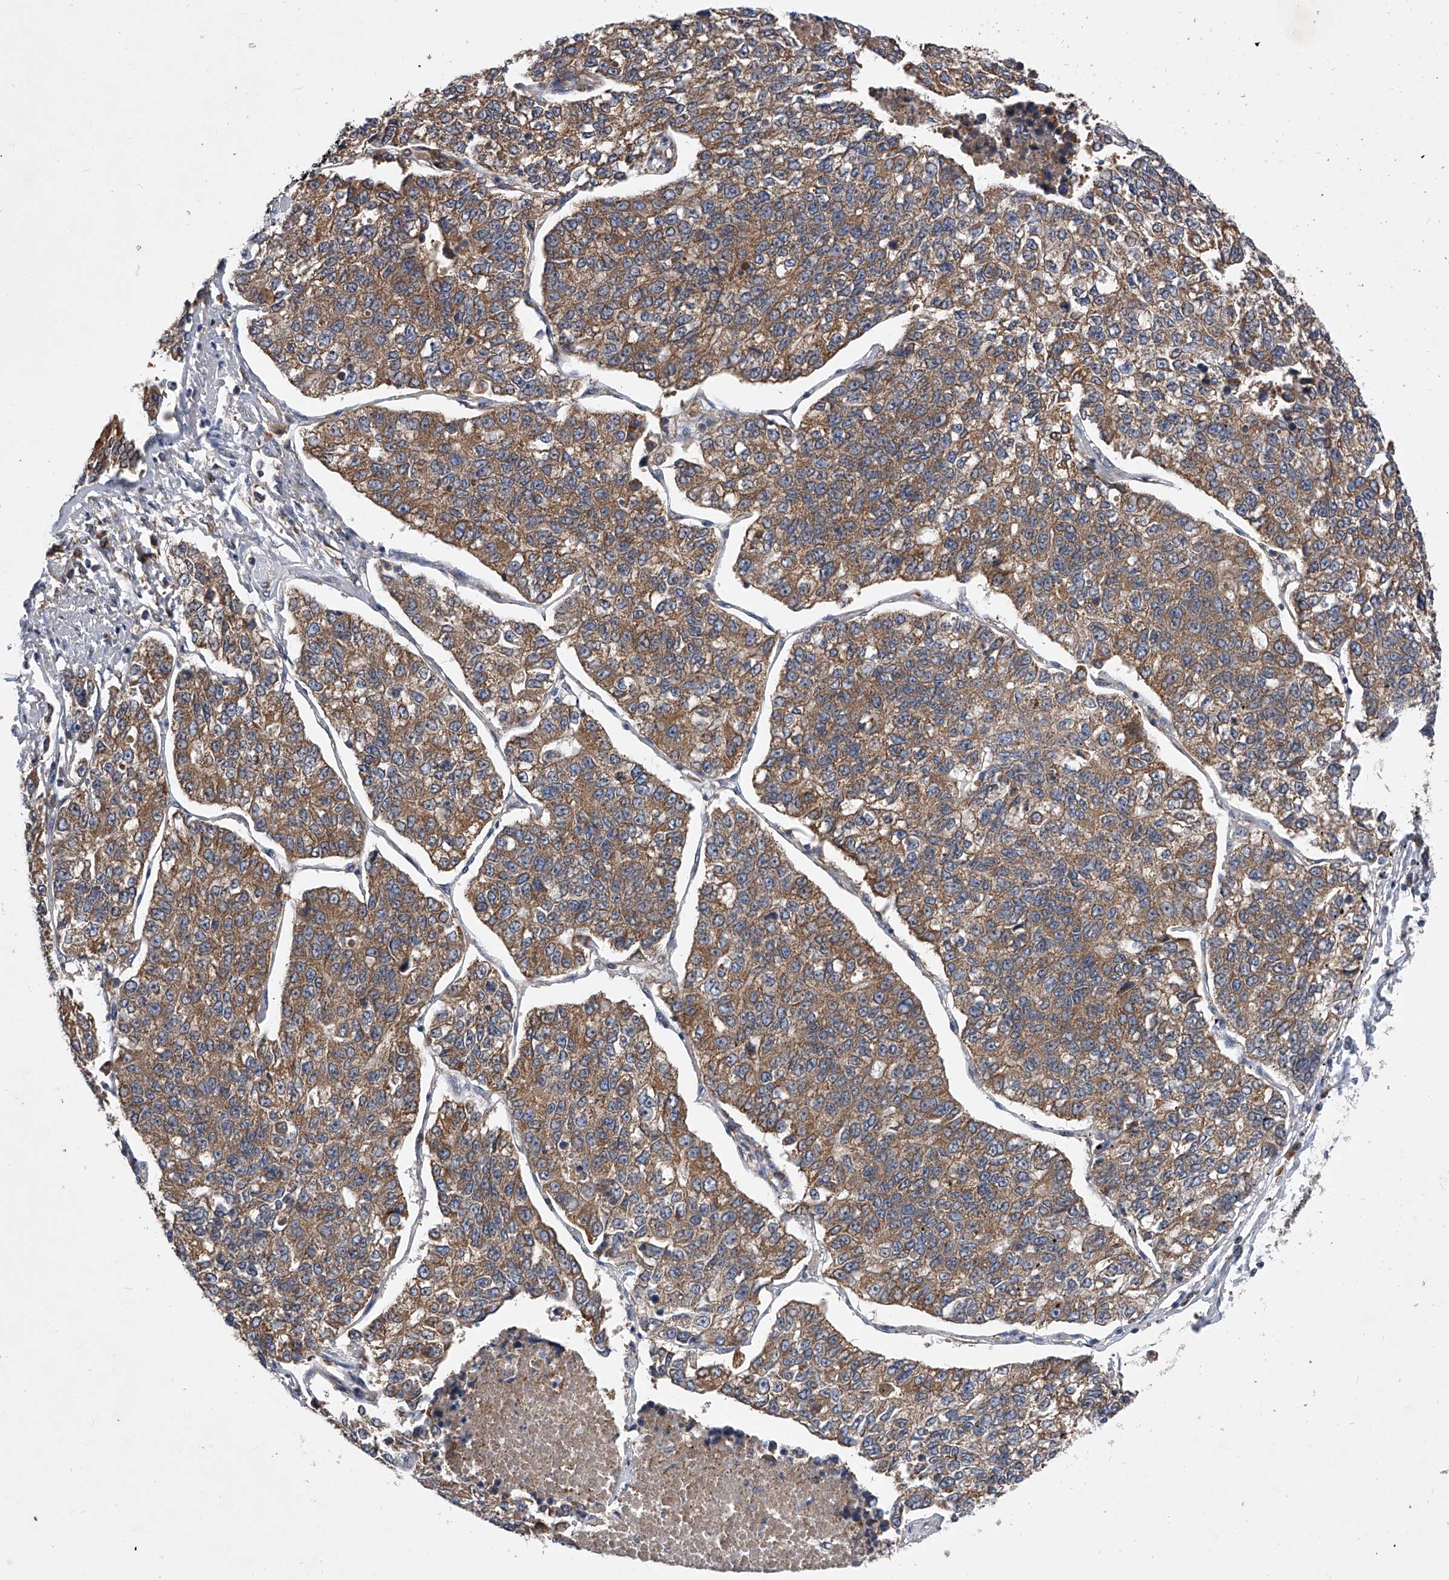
{"staining": {"intensity": "moderate", "quantity": ">75%", "location": "cytoplasmic/membranous"}, "tissue": "lung cancer", "cell_type": "Tumor cells", "image_type": "cancer", "snomed": [{"axis": "morphology", "description": "Adenocarcinoma, NOS"}, {"axis": "topography", "description": "Lung"}], "caption": "The immunohistochemical stain labels moderate cytoplasmic/membranous staining in tumor cells of lung cancer tissue. Ihc stains the protein of interest in brown and the nuclei are stained blue.", "gene": "CFAP410", "patient": {"sex": "male", "age": 49}}